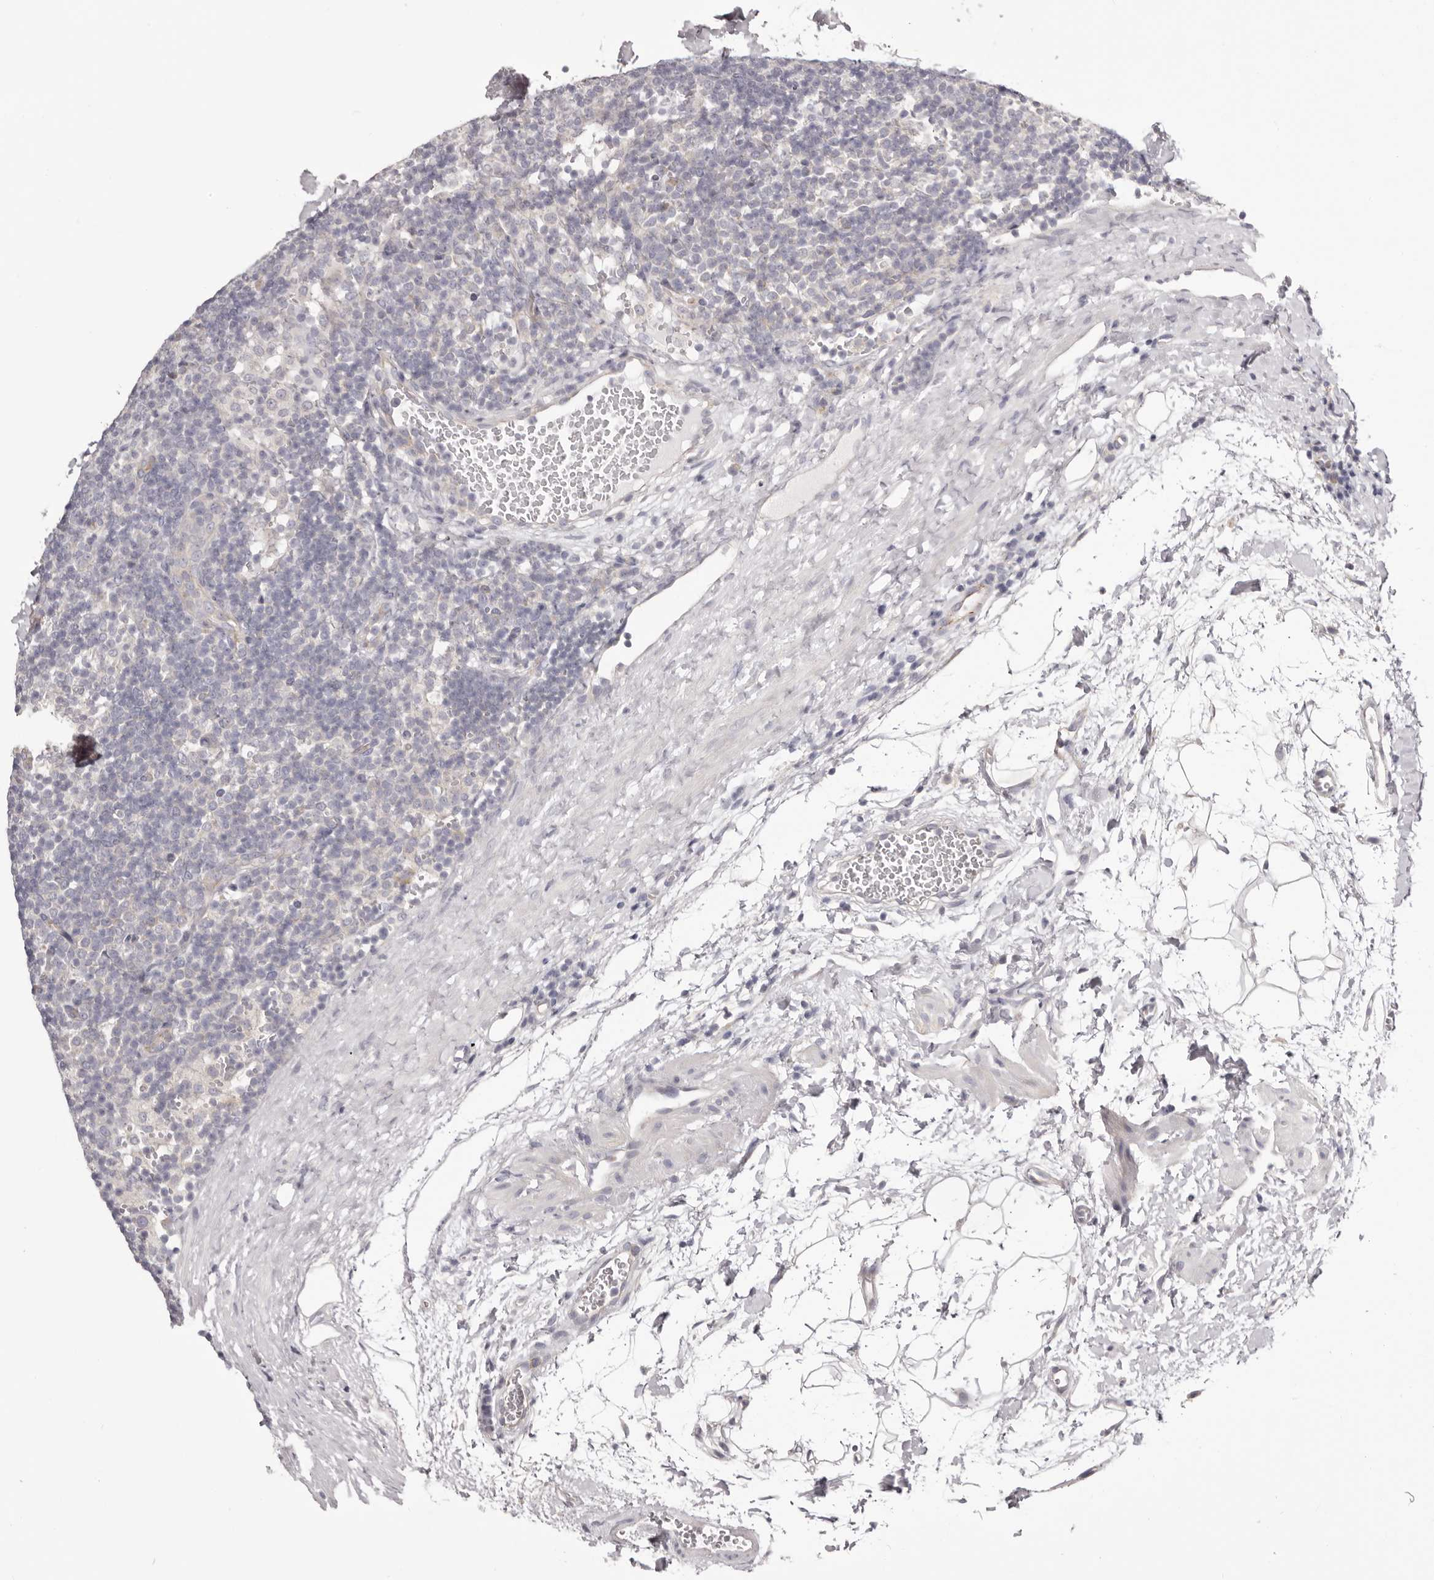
{"staining": {"intensity": "negative", "quantity": "none", "location": "none"}, "tissue": "lymphoma", "cell_type": "Tumor cells", "image_type": "cancer", "snomed": [{"axis": "morphology", "description": "Hodgkin's disease, NOS"}, {"axis": "topography", "description": "Lymph node"}], "caption": "A photomicrograph of Hodgkin's disease stained for a protein exhibits no brown staining in tumor cells.", "gene": "OTUD3", "patient": {"sex": "female", "age": 57}}